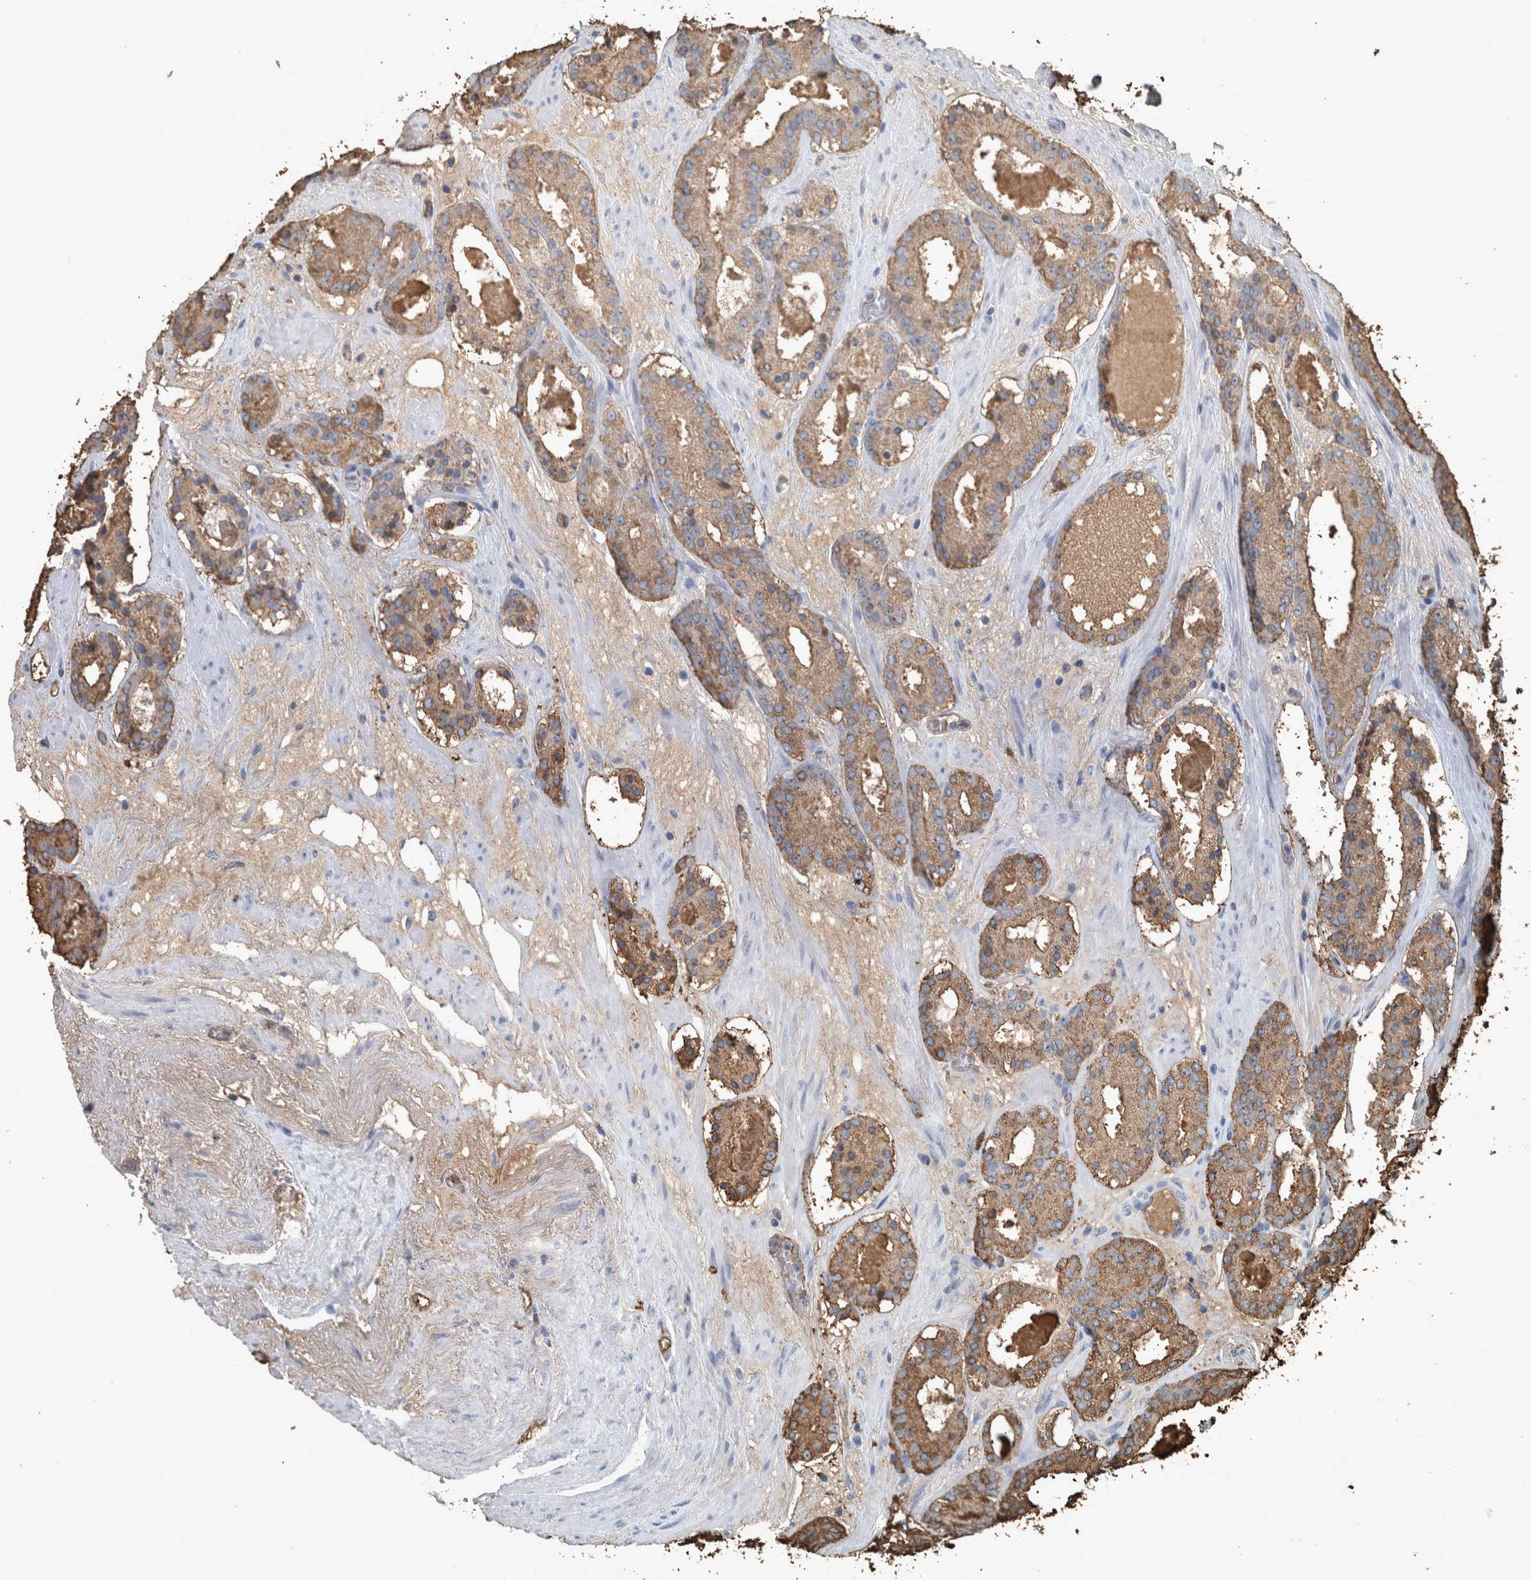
{"staining": {"intensity": "moderate", "quantity": ">75%", "location": "cytoplasmic/membranous"}, "tissue": "prostate cancer", "cell_type": "Tumor cells", "image_type": "cancer", "snomed": [{"axis": "morphology", "description": "Adenocarcinoma, Low grade"}, {"axis": "topography", "description": "Prostate"}], "caption": "Human prostate cancer stained with a protein marker reveals moderate staining in tumor cells.", "gene": "LBP", "patient": {"sex": "male", "age": 69}}